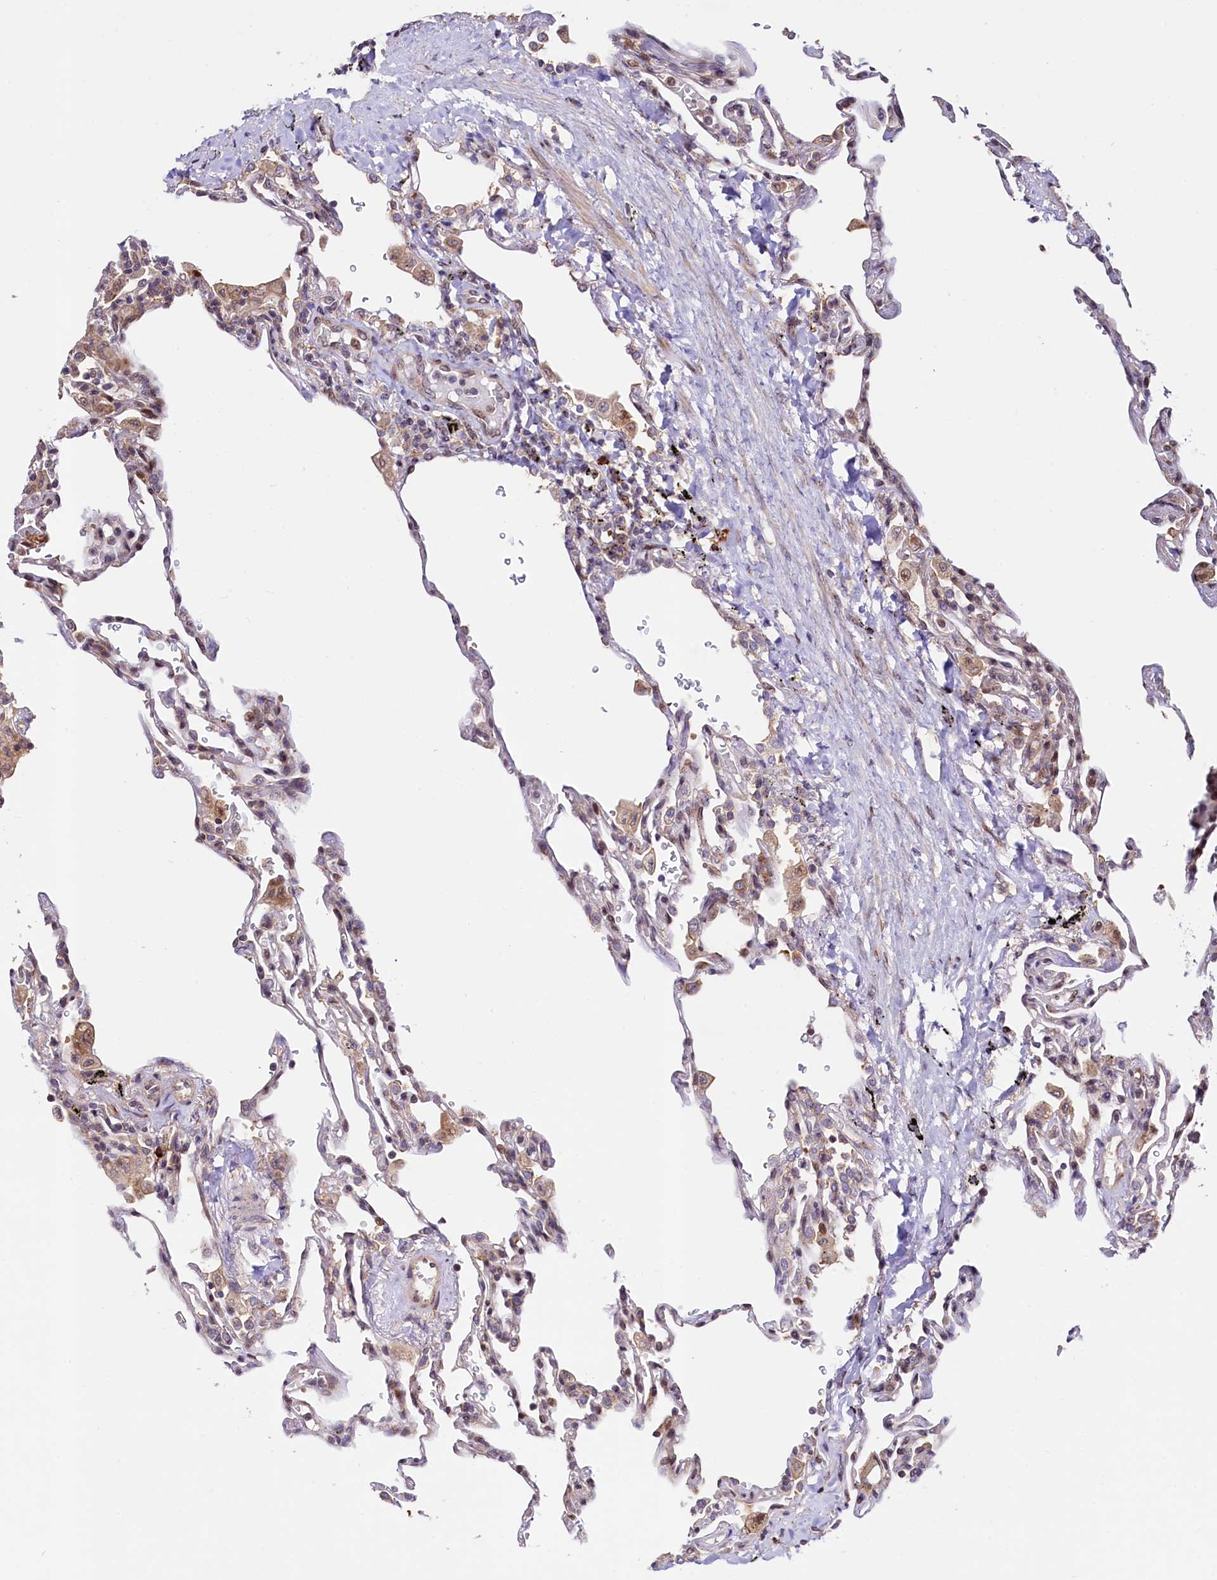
{"staining": {"intensity": "weak", "quantity": "<25%", "location": "cytoplasmic/membranous"}, "tissue": "lung", "cell_type": "Alveolar cells", "image_type": "normal", "snomed": [{"axis": "morphology", "description": "Normal tissue, NOS"}, {"axis": "topography", "description": "Lung"}], "caption": "High power microscopy histopathology image of an IHC histopathology image of benign lung, revealing no significant expression in alveolar cells.", "gene": "C5orf15", "patient": {"sex": "male", "age": 59}}